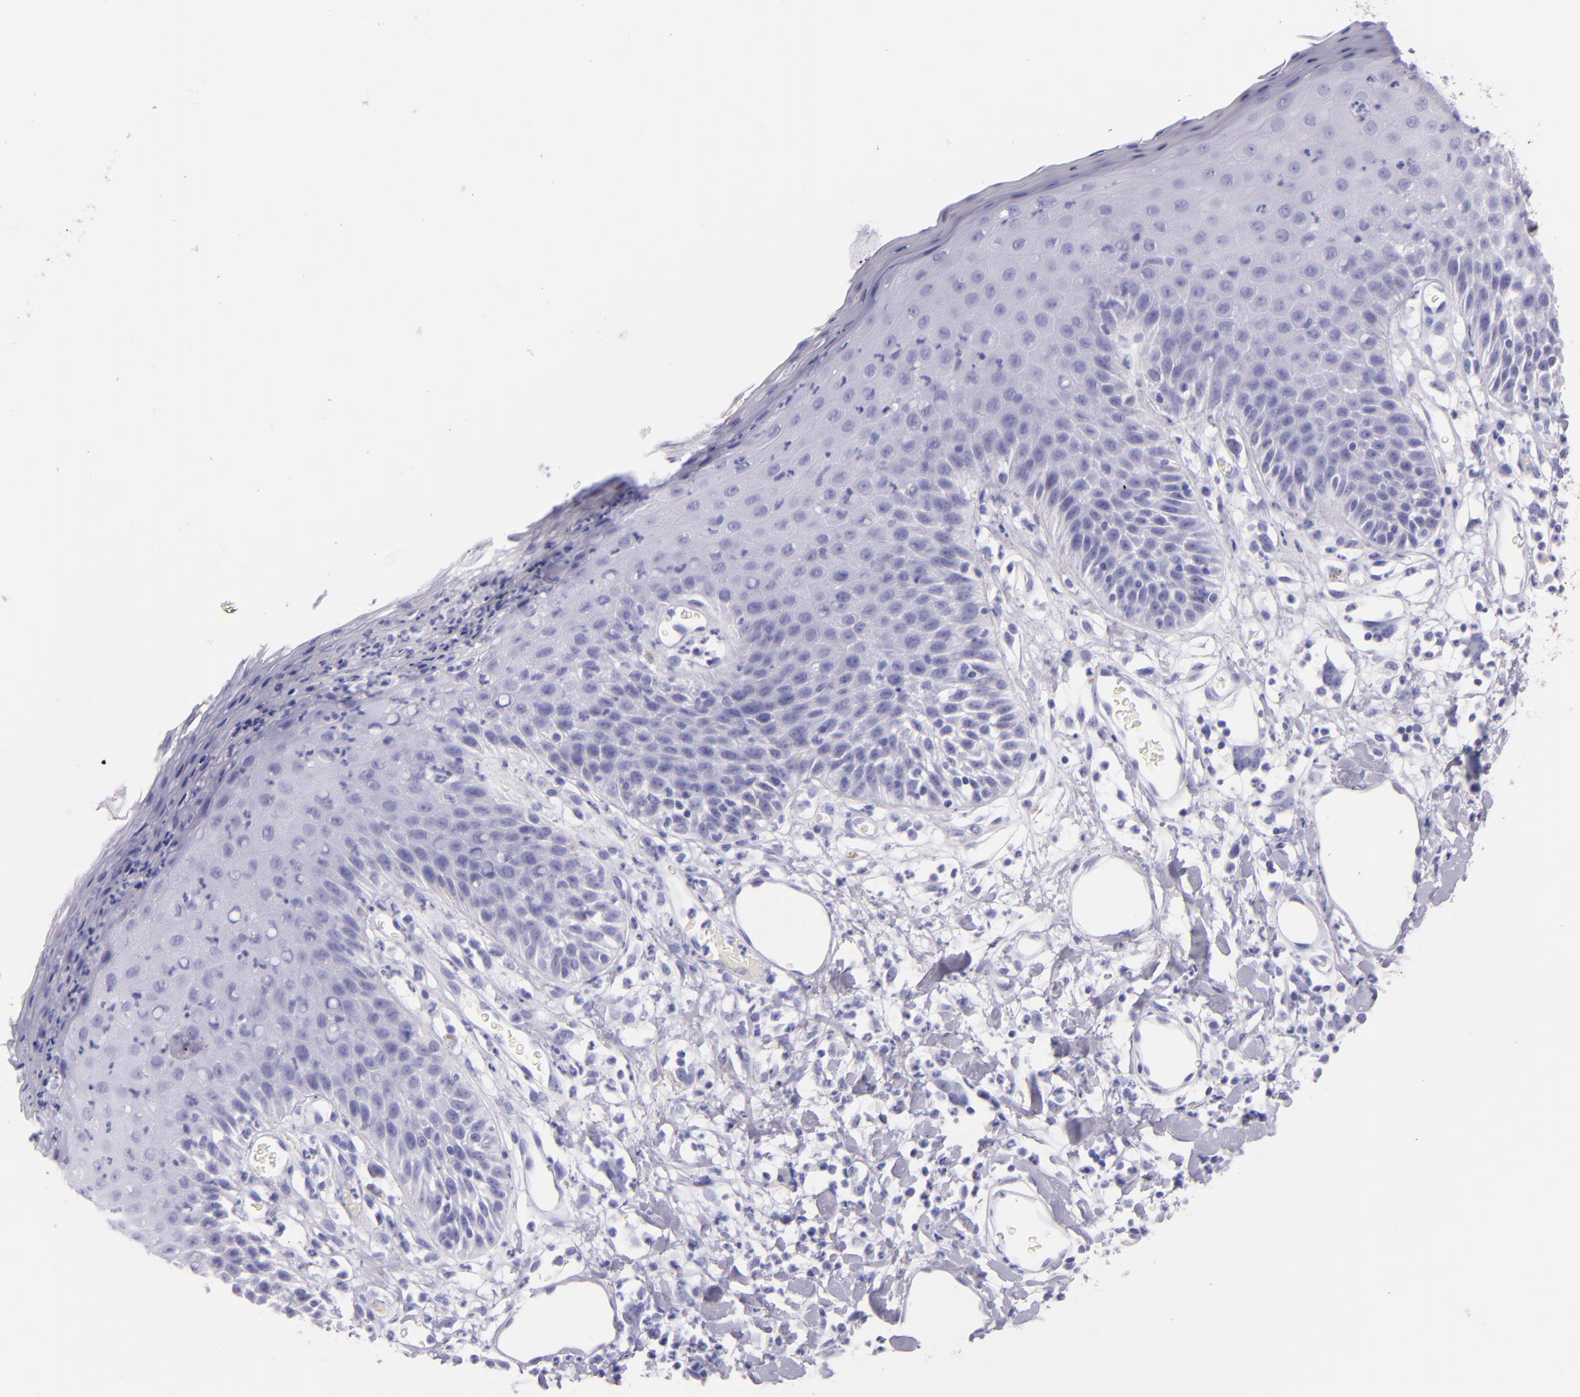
{"staining": {"intensity": "negative", "quantity": "none", "location": "none"}, "tissue": "skin", "cell_type": "Epidermal cells", "image_type": "normal", "snomed": [{"axis": "morphology", "description": "Normal tissue, NOS"}, {"axis": "topography", "description": "Vulva"}, {"axis": "topography", "description": "Peripheral nerve tissue"}], "caption": "Human skin stained for a protein using immunohistochemistry (IHC) reveals no expression in epidermal cells.", "gene": "SFTPA2", "patient": {"sex": "female", "age": 68}}